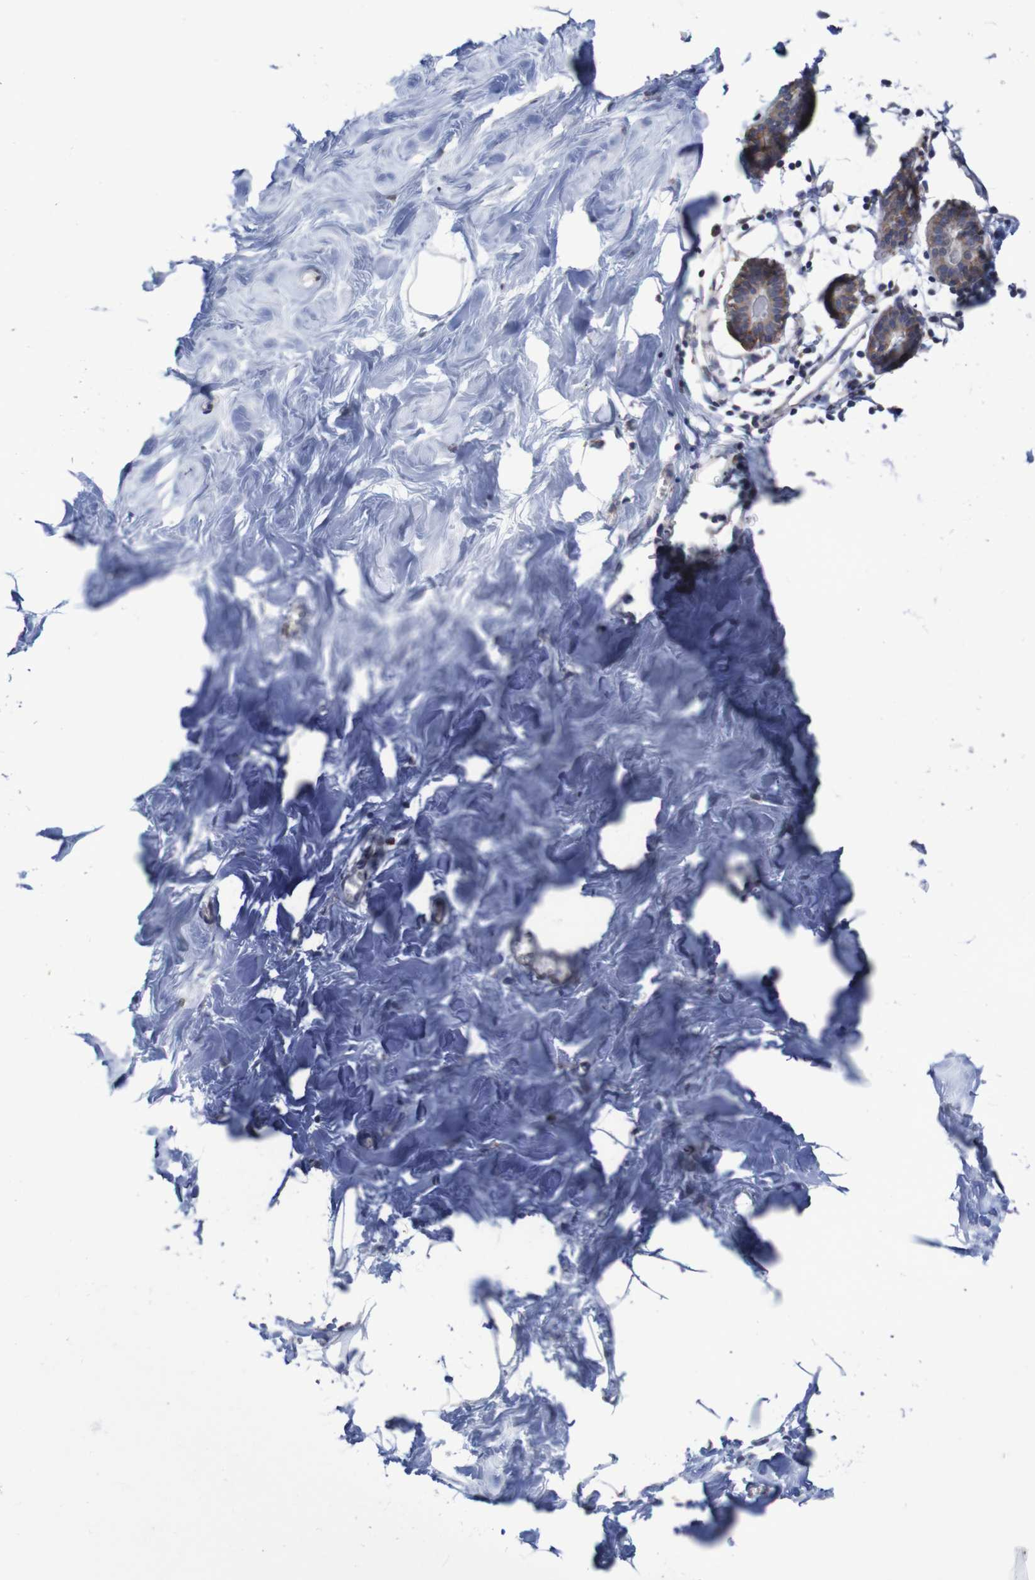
{"staining": {"intensity": "negative", "quantity": "none", "location": "none"}, "tissue": "breast", "cell_type": "Adipocytes", "image_type": "normal", "snomed": [{"axis": "morphology", "description": "Normal tissue, NOS"}, {"axis": "topography", "description": "Breast"}], "caption": "IHC histopathology image of normal human breast stained for a protein (brown), which reveals no staining in adipocytes.", "gene": "DVL1", "patient": {"sex": "female", "age": 27}}